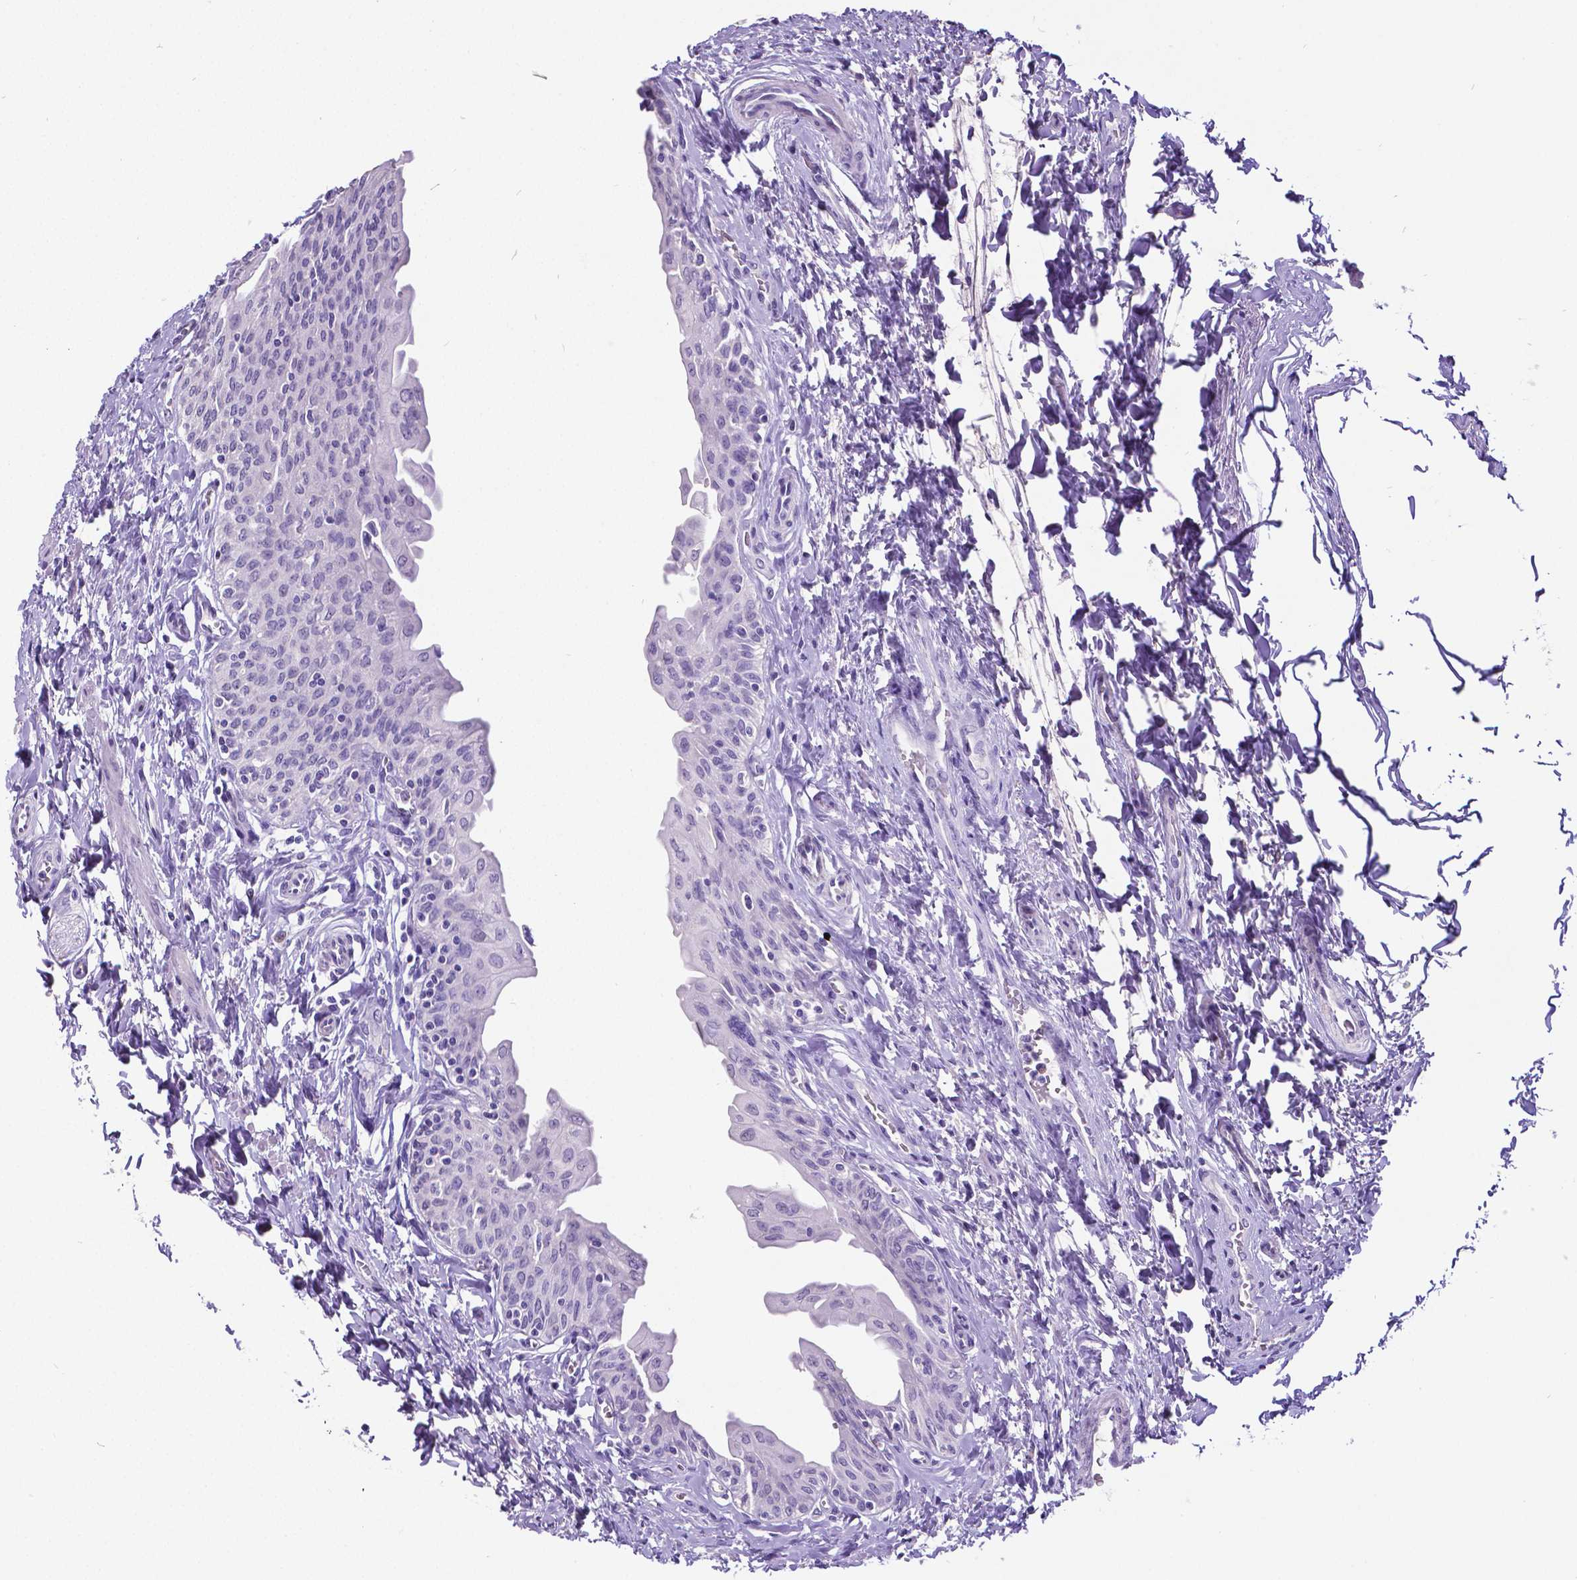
{"staining": {"intensity": "negative", "quantity": "none", "location": "none"}, "tissue": "urinary bladder", "cell_type": "Urothelial cells", "image_type": "normal", "snomed": [{"axis": "morphology", "description": "Normal tissue, NOS"}, {"axis": "topography", "description": "Urinary bladder"}], "caption": "Immunohistochemistry image of benign urinary bladder: urinary bladder stained with DAB (3,3'-diaminobenzidine) demonstrates no significant protein positivity in urothelial cells.", "gene": "SATB2", "patient": {"sex": "male", "age": 56}}